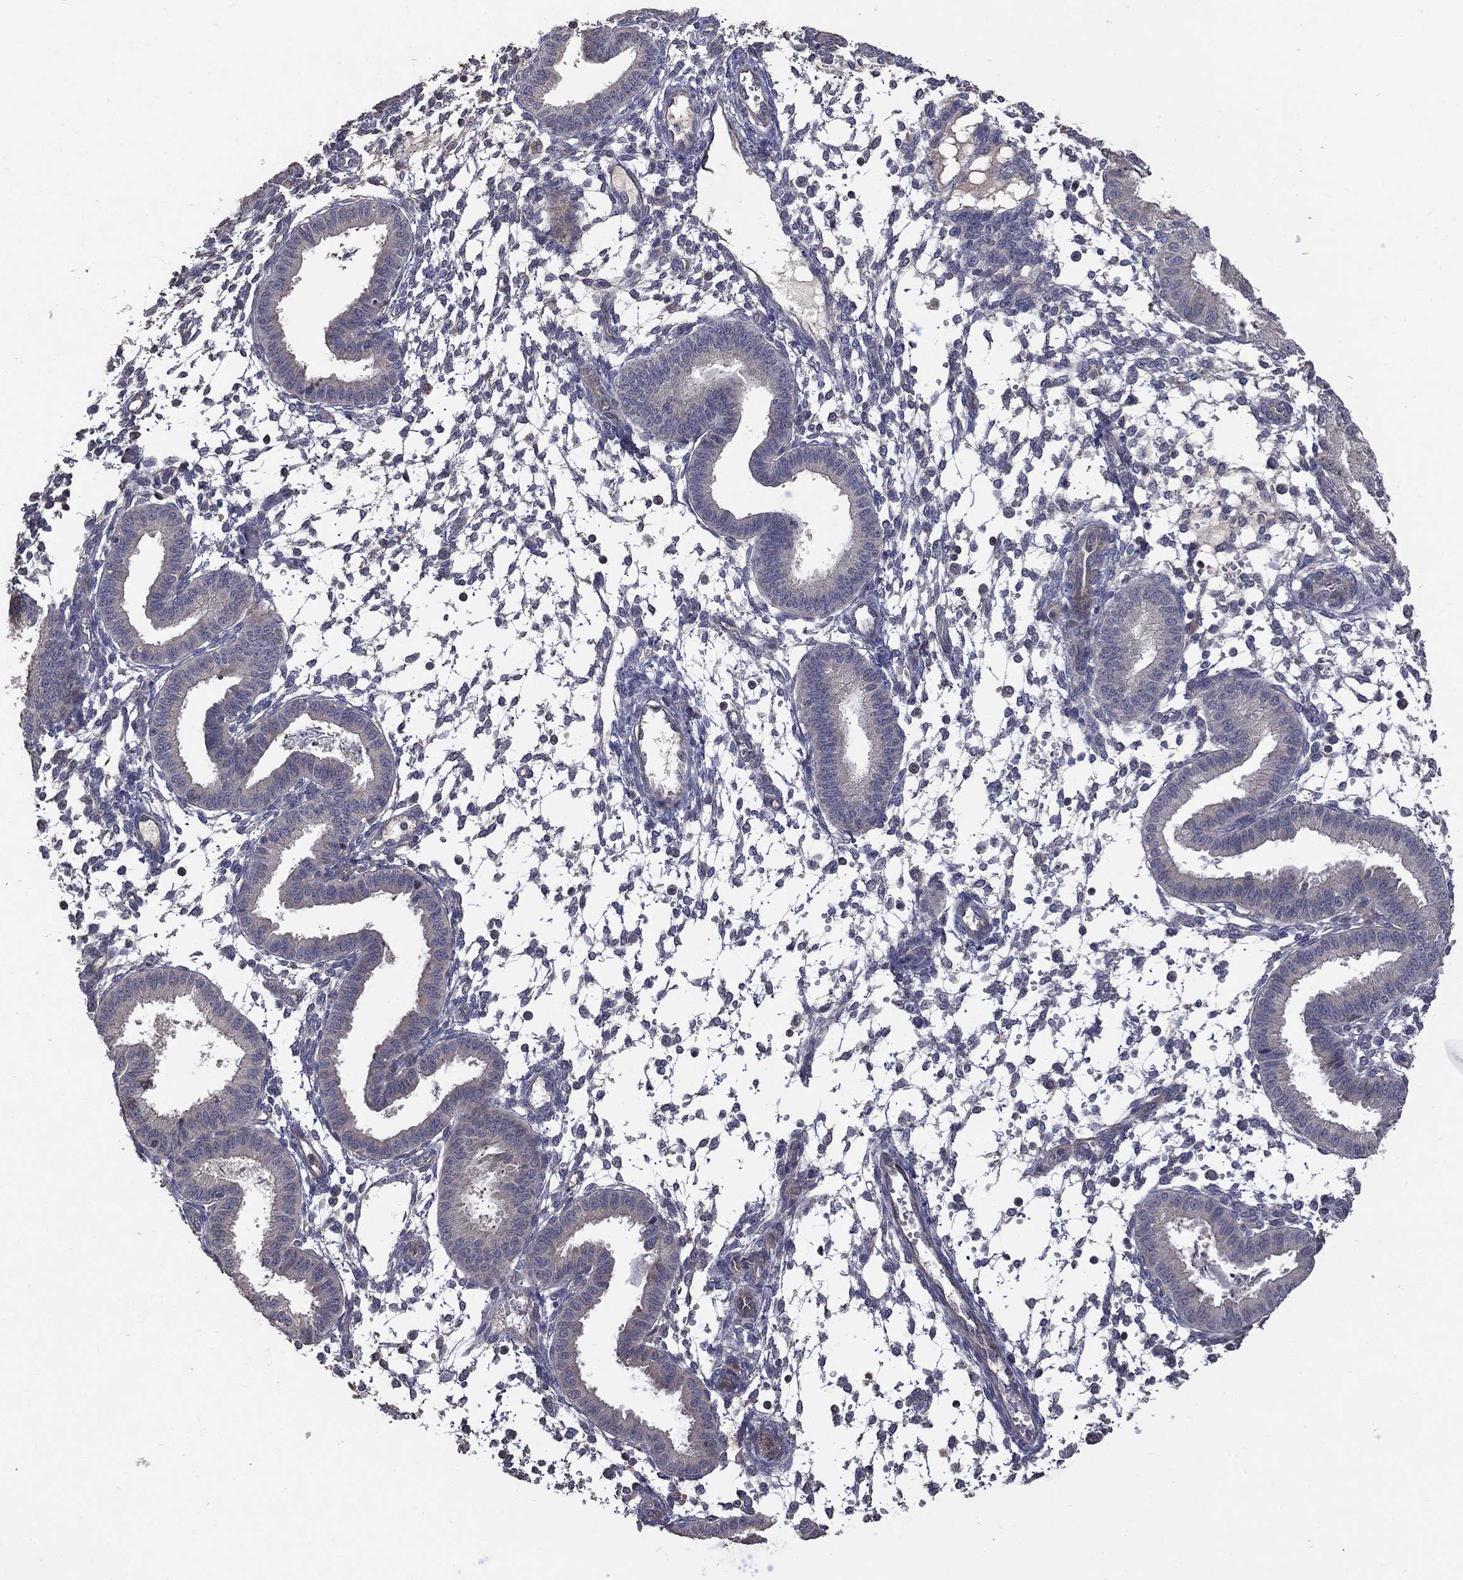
{"staining": {"intensity": "negative", "quantity": "none", "location": "none"}, "tissue": "endometrium", "cell_type": "Cells in endometrial stroma", "image_type": "normal", "snomed": [{"axis": "morphology", "description": "Normal tissue, NOS"}, {"axis": "topography", "description": "Endometrium"}], "caption": "IHC micrograph of benign human endometrium stained for a protein (brown), which exhibits no positivity in cells in endometrial stroma.", "gene": "MTOR", "patient": {"sex": "female", "age": 43}}